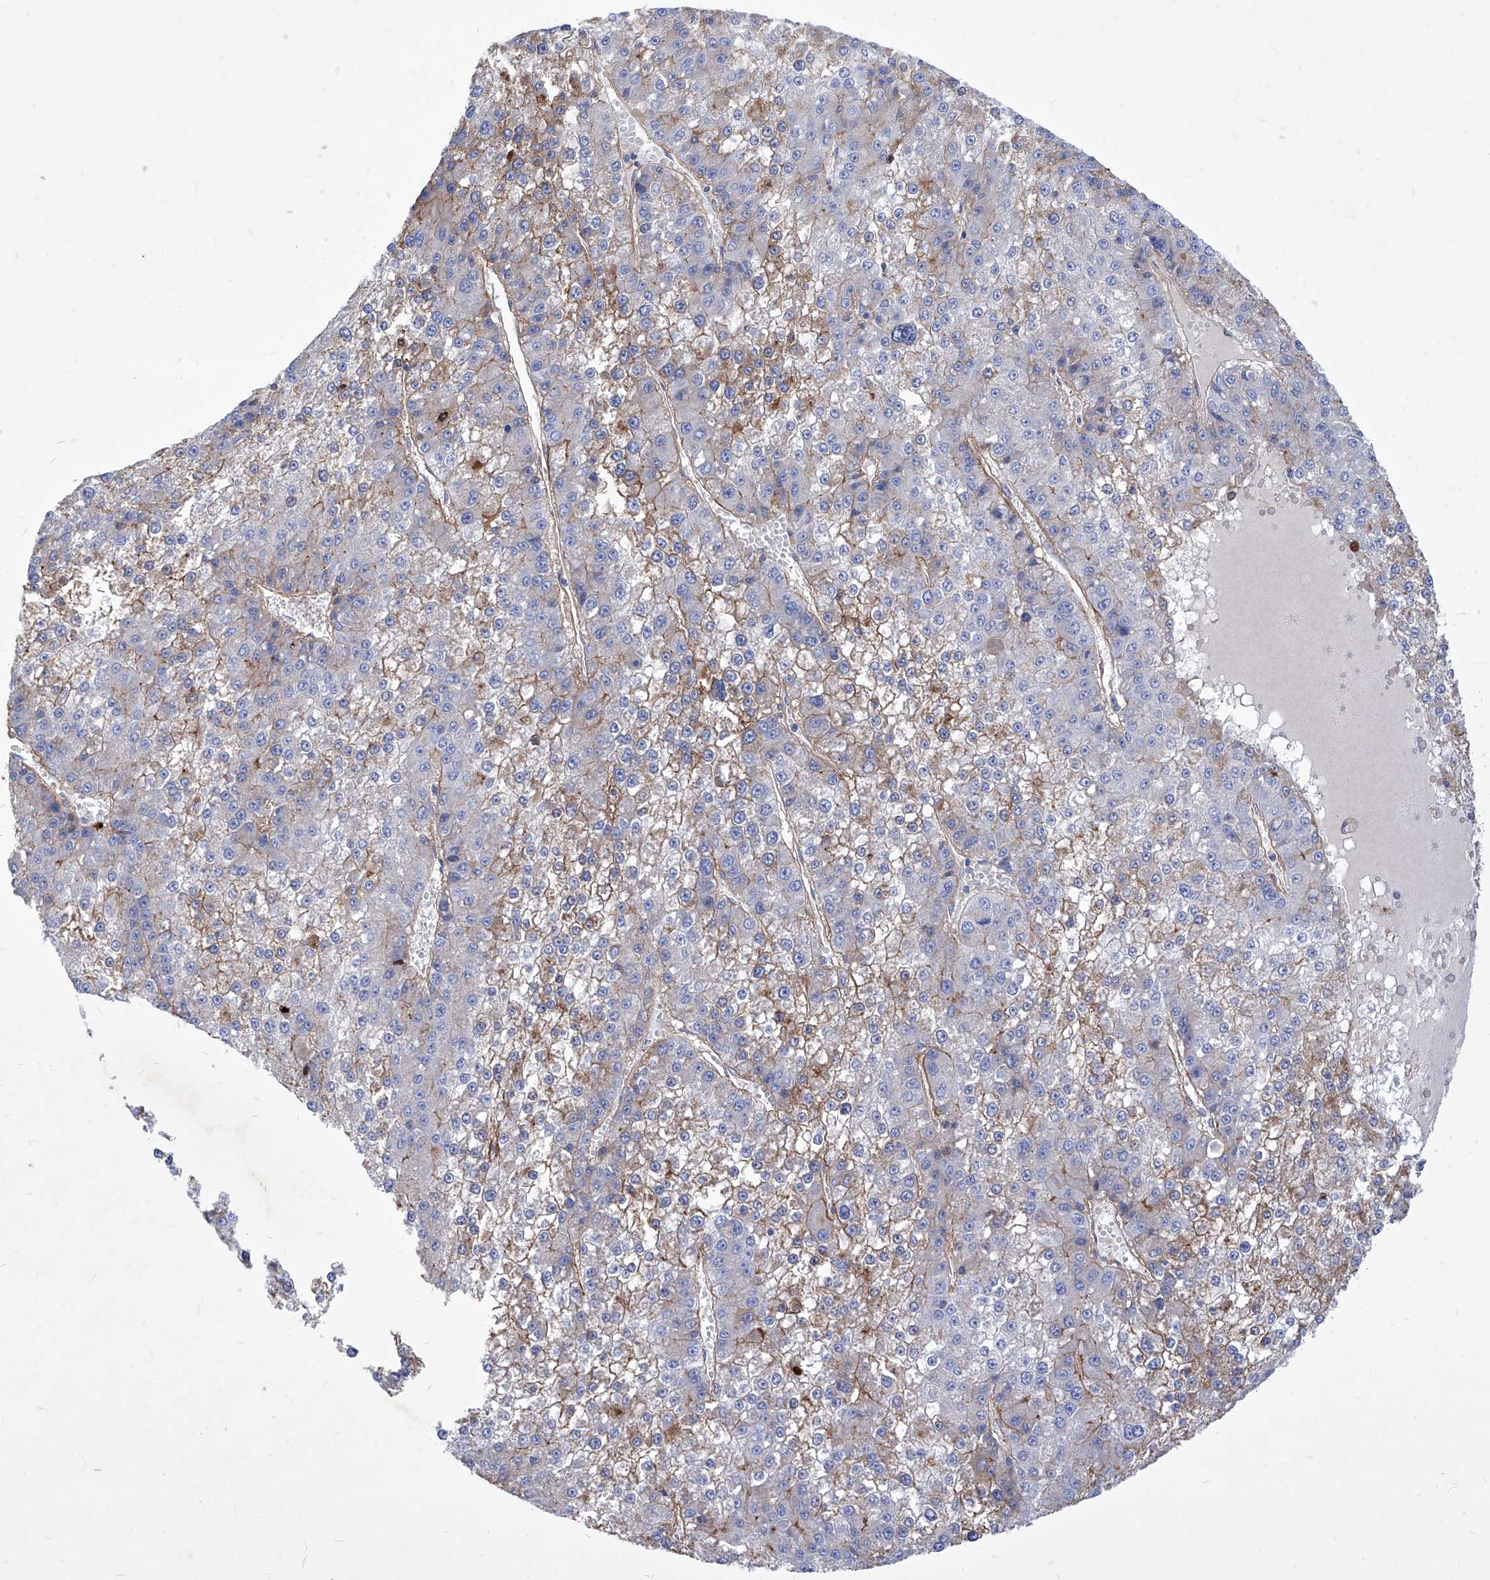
{"staining": {"intensity": "moderate", "quantity": "<25%", "location": "cytoplasmic/membranous"}, "tissue": "liver cancer", "cell_type": "Tumor cells", "image_type": "cancer", "snomed": [{"axis": "morphology", "description": "Carcinoma, Hepatocellular, NOS"}, {"axis": "topography", "description": "Liver"}], "caption": "The immunohistochemical stain highlights moderate cytoplasmic/membranous positivity in tumor cells of liver cancer tissue.", "gene": "HRNR", "patient": {"sex": "female", "age": 73}}